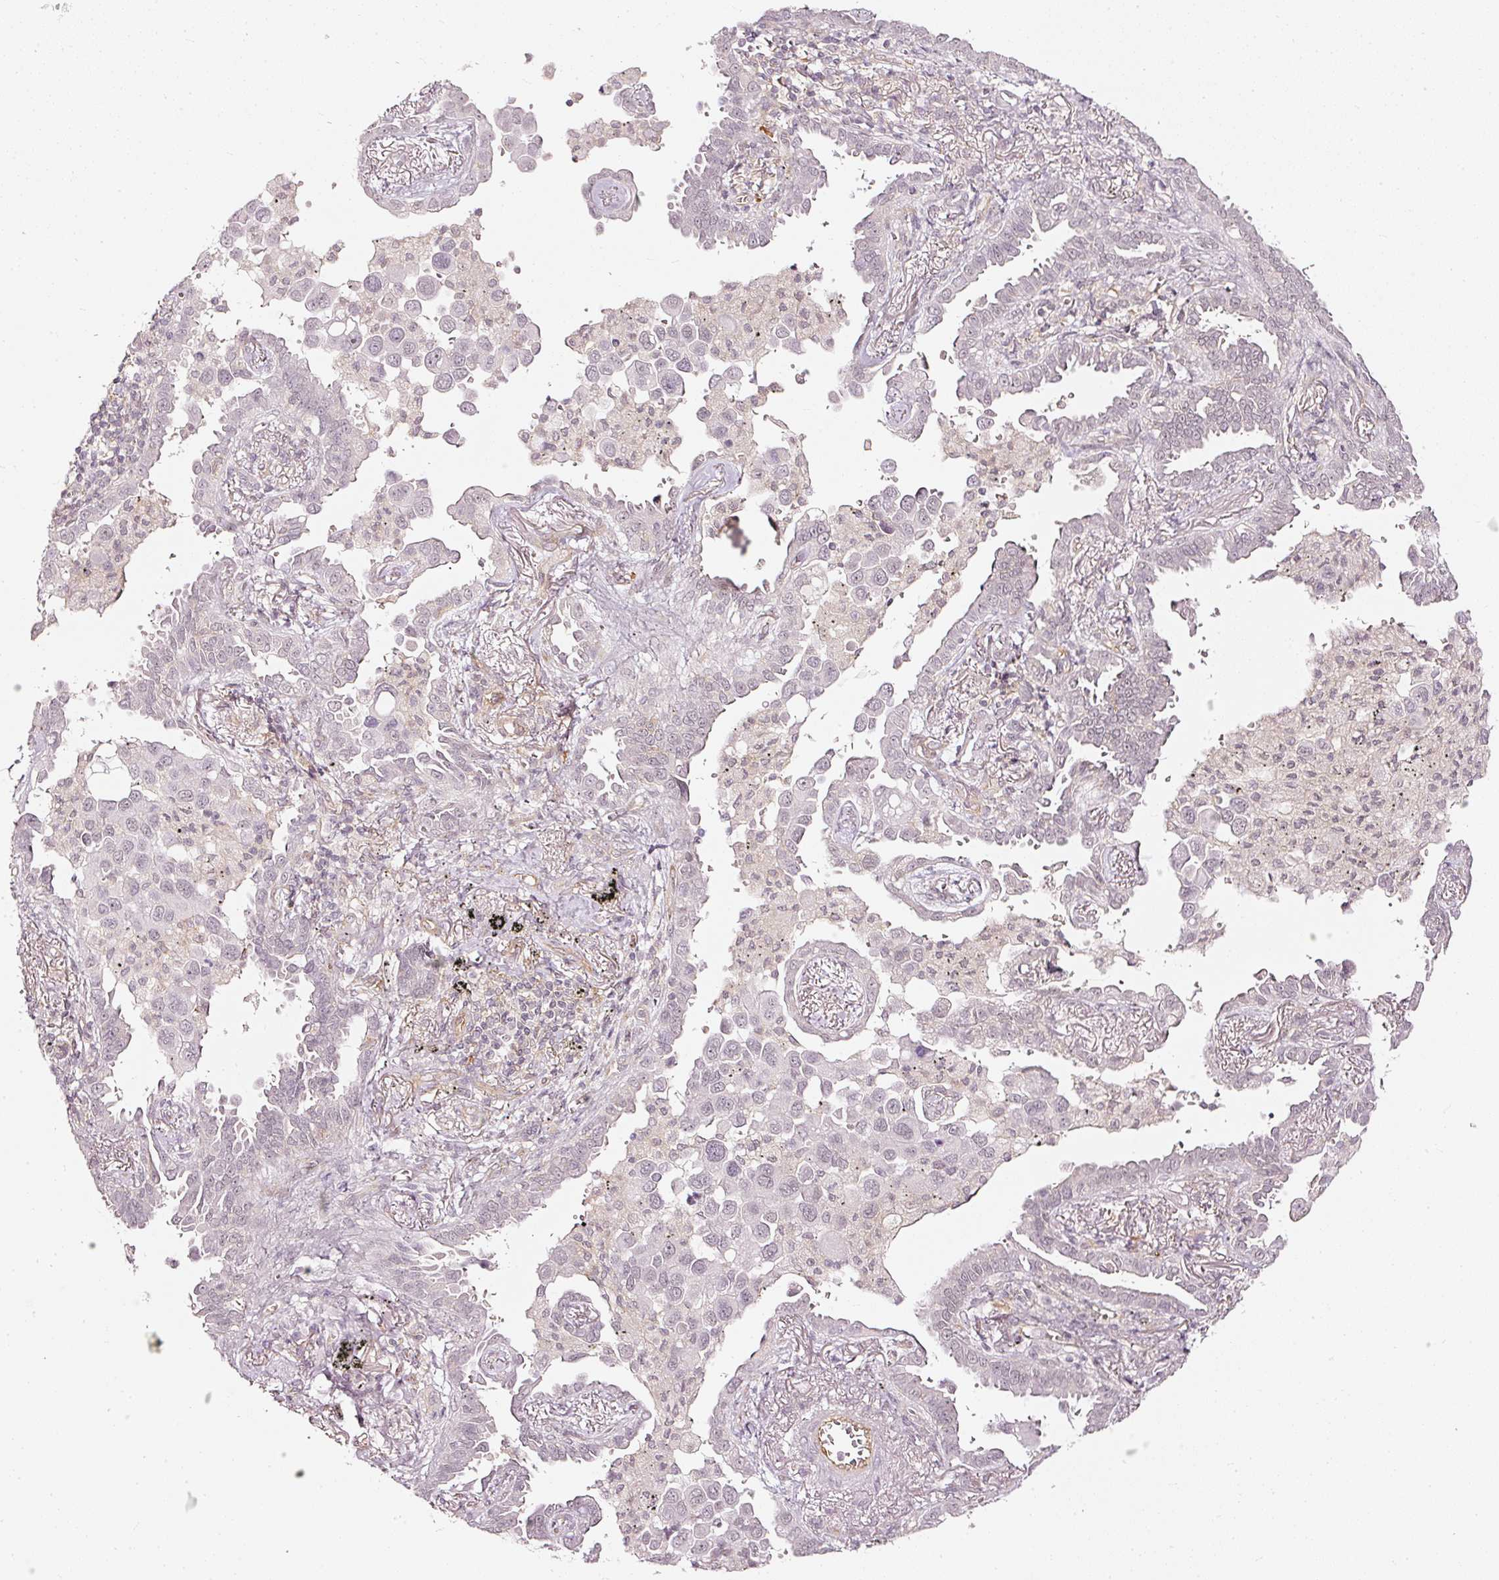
{"staining": {"intensity": "negative", "quantity": "none", "location": "none"}, "tissue": "lung cancer", "cell_type": "Tumor cells", "image_type": "cancer", "snomed": [{"axis": "morphology", "description": "Adenocarcinoma, NOS"}, {"axis": "topography", "description": "Lung"}], "caption": "Tumor cells are negative for brown protein staining in lung cancer (adenocarcinoma).", "gene": "DRD2", "patient": {"sex": "male", "age": 67}}